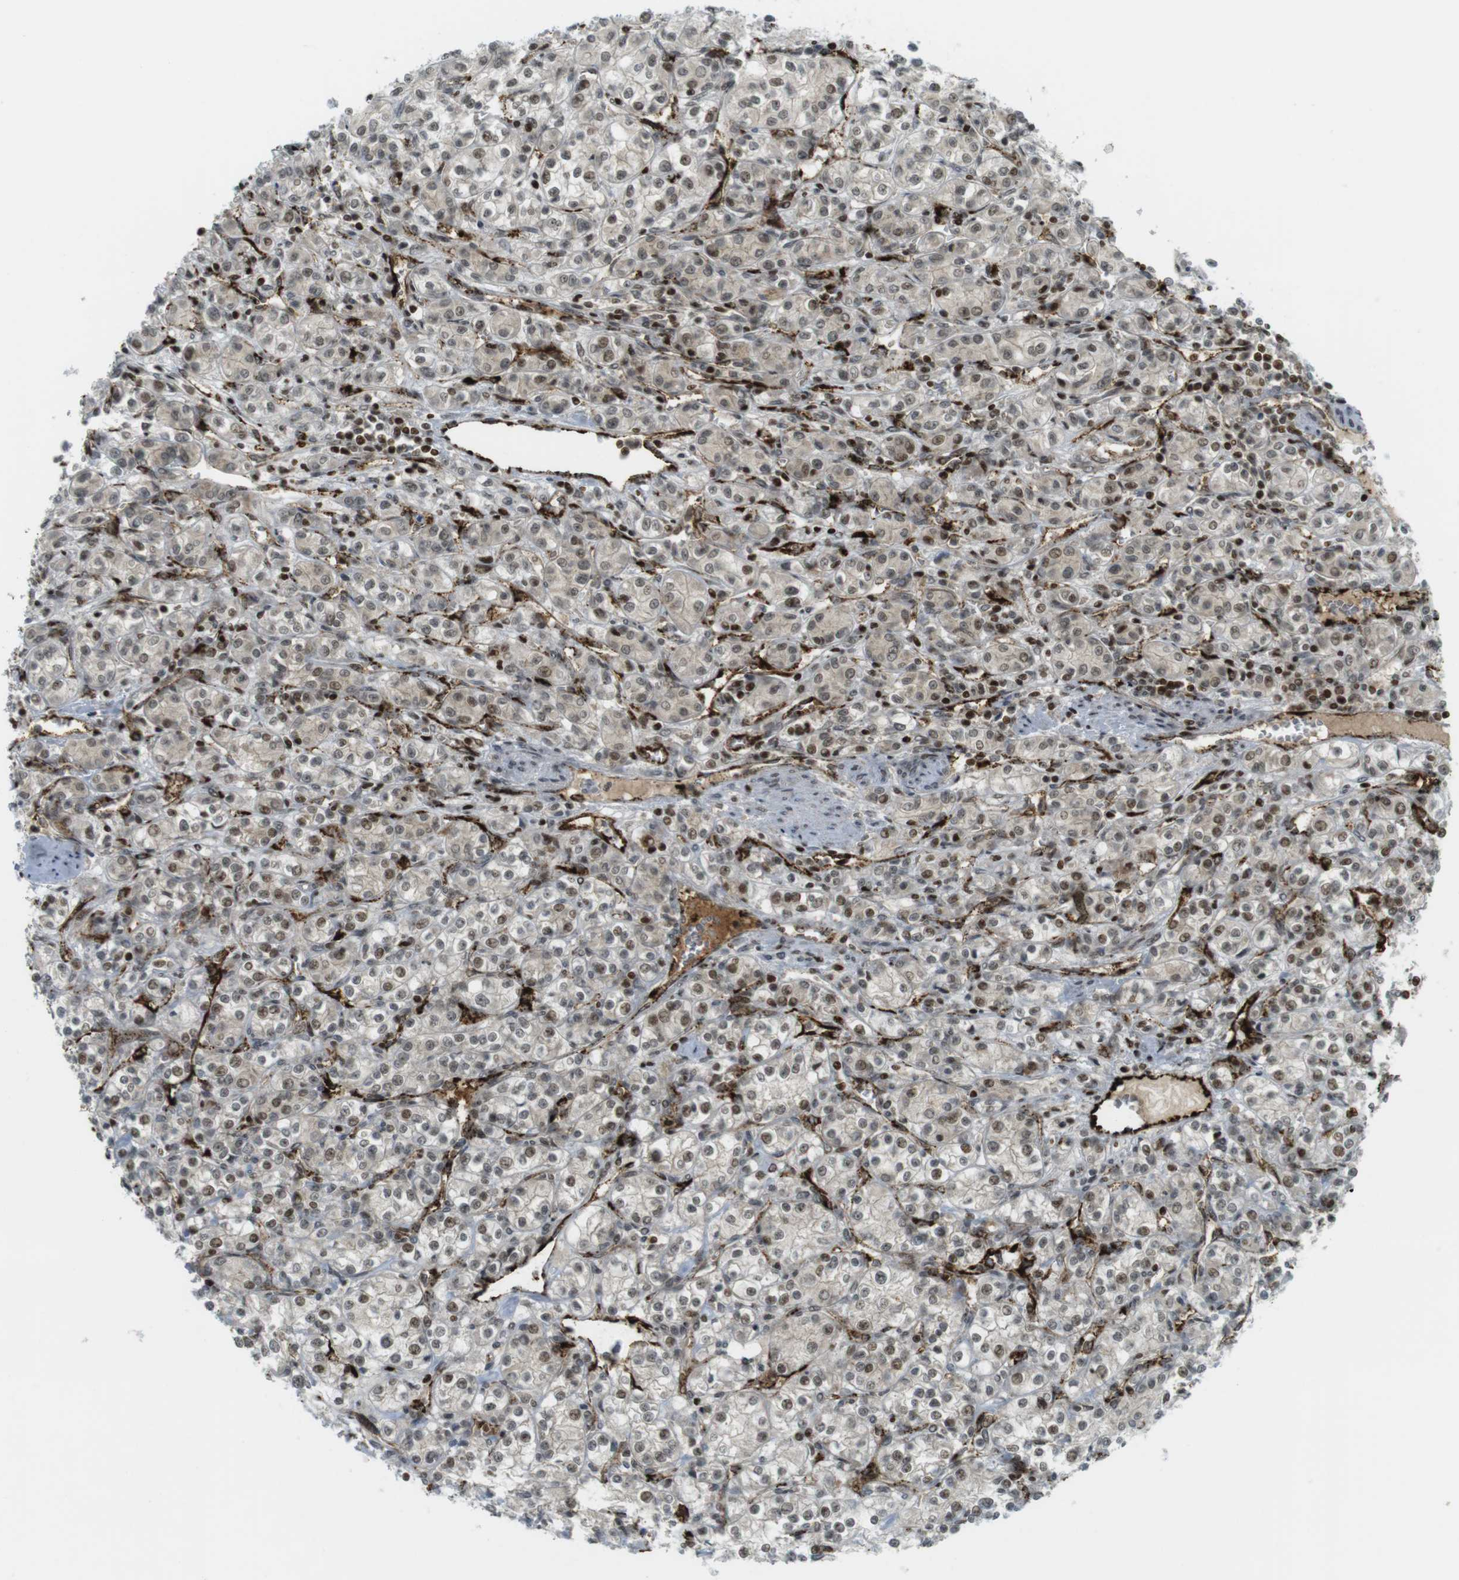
{"staining": {"intensity": "weak", "quantity": ">75%", "location": "cytoplasmic/membranous,nuclear"}, "tissue": "renal cancer", "cell_type": "Tumor cells", "image_type": "cancer", "snomed": [{"axis": "morphology", "description": "Adenocarcinoma, NOS"}, {"axis": "topography", "description": "Kidney"}], "caption": "Protein expression analysis of renal adenocarcinoma shows weak cytoplasmic/membranous and nuclear staining in approximately >75% of tumor cells.", "gene": "PPP1R13B", "patient": {"sex": "male", "age": 77}}